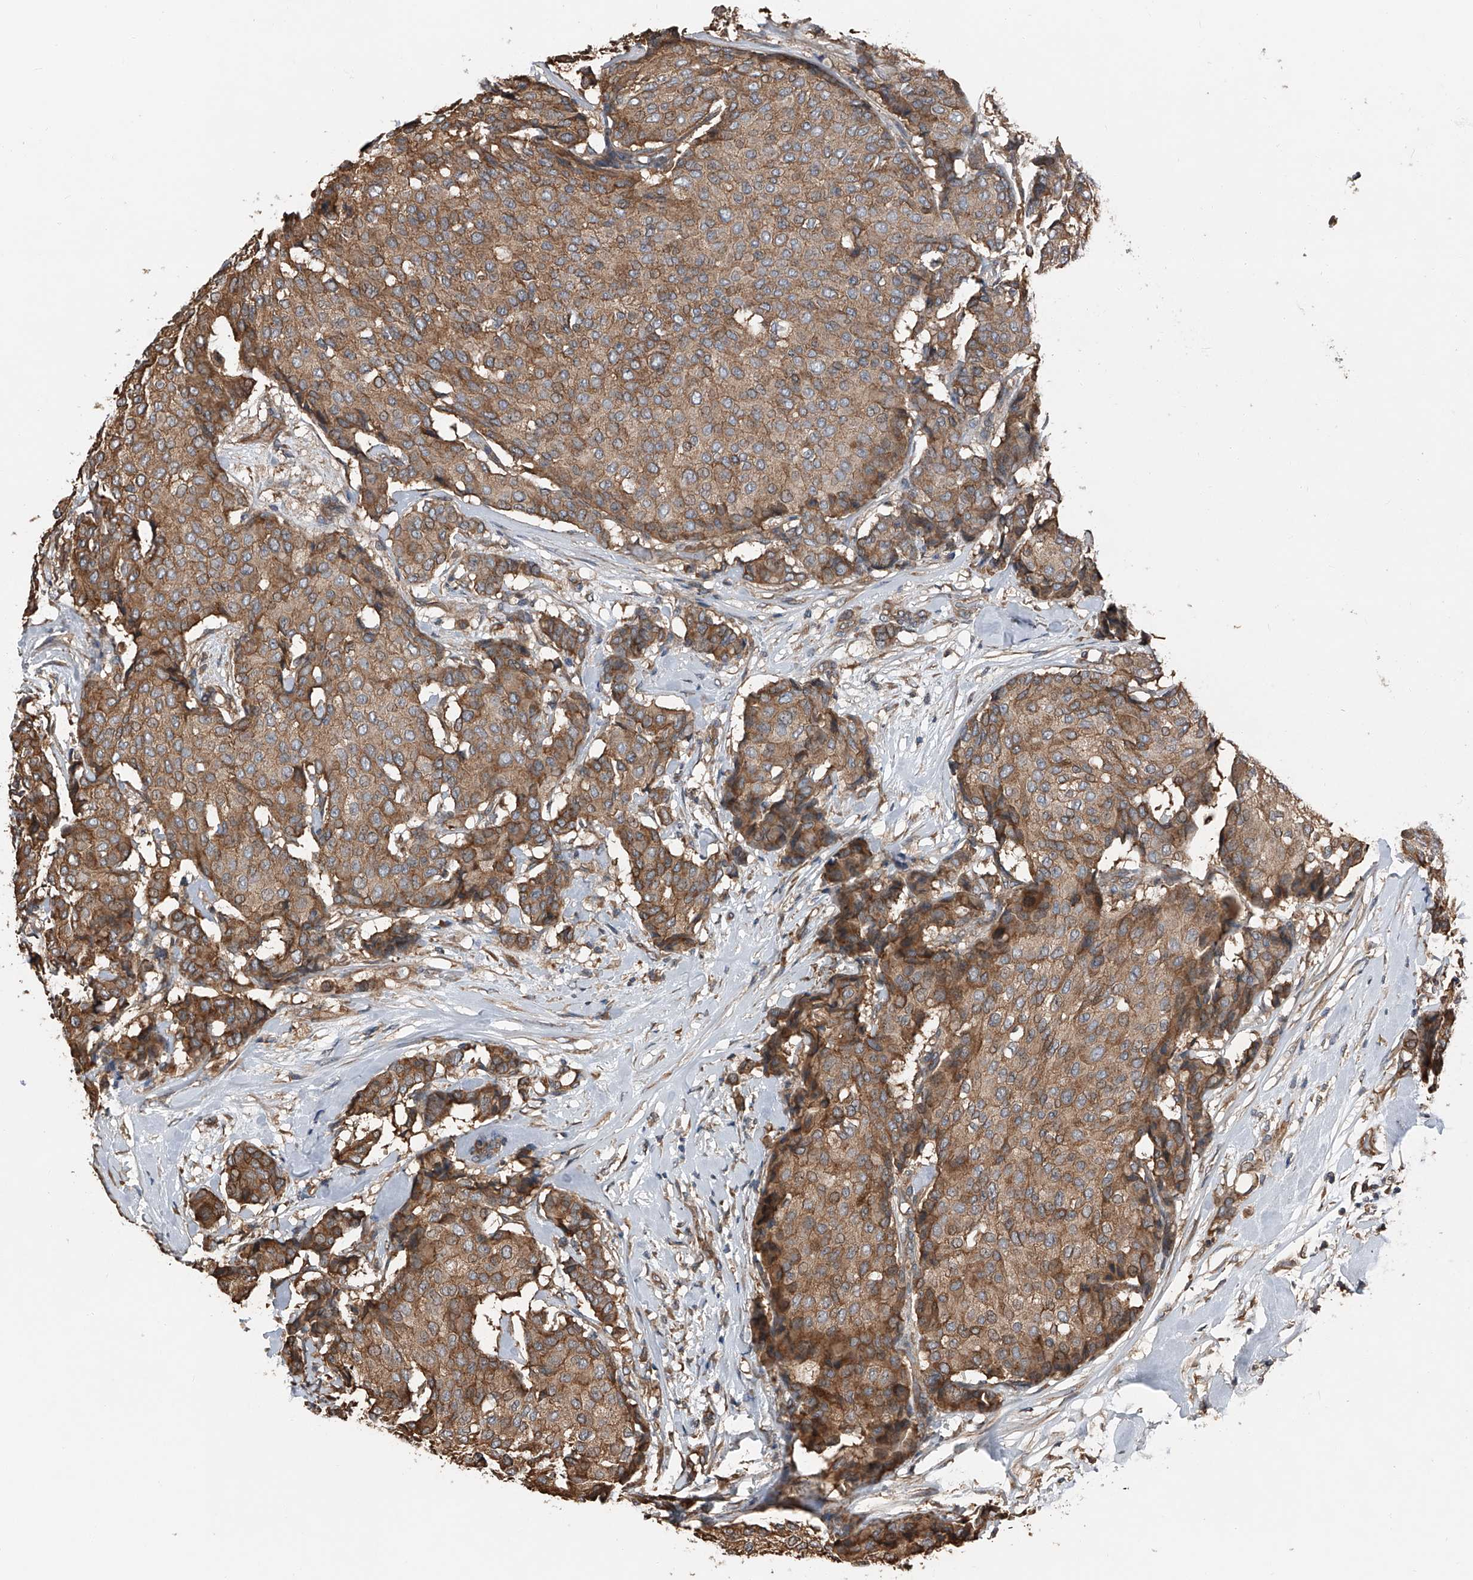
{"staining": {"intensity": "moderate", "quantity": ">75%", "location": "cytoplasmic/membranous"}, "tissue": "breast cancer", "cell_type": "Tumor cells", "image_type": "cancer", "snomed": [{"axis": "morphology", "description": "Duct carcinoma"}, {"axis": "topography", "description": "Breast"}], "caption": "Immunohistochemical staining of human breast infiltrating ductal carcinoma displays moderate cytoplasmic/membranous protein expression in approximately >75% of tumor cells. The staining was performed using DAB (3,3'-diaminobenzidine) to visualize the protein expression in brown, while the nuclei were stained in blue with hematoxylin (Magnification: 20x).", "gene": "KCNJ2", "patient": {"sex": "female", "age": 75}}